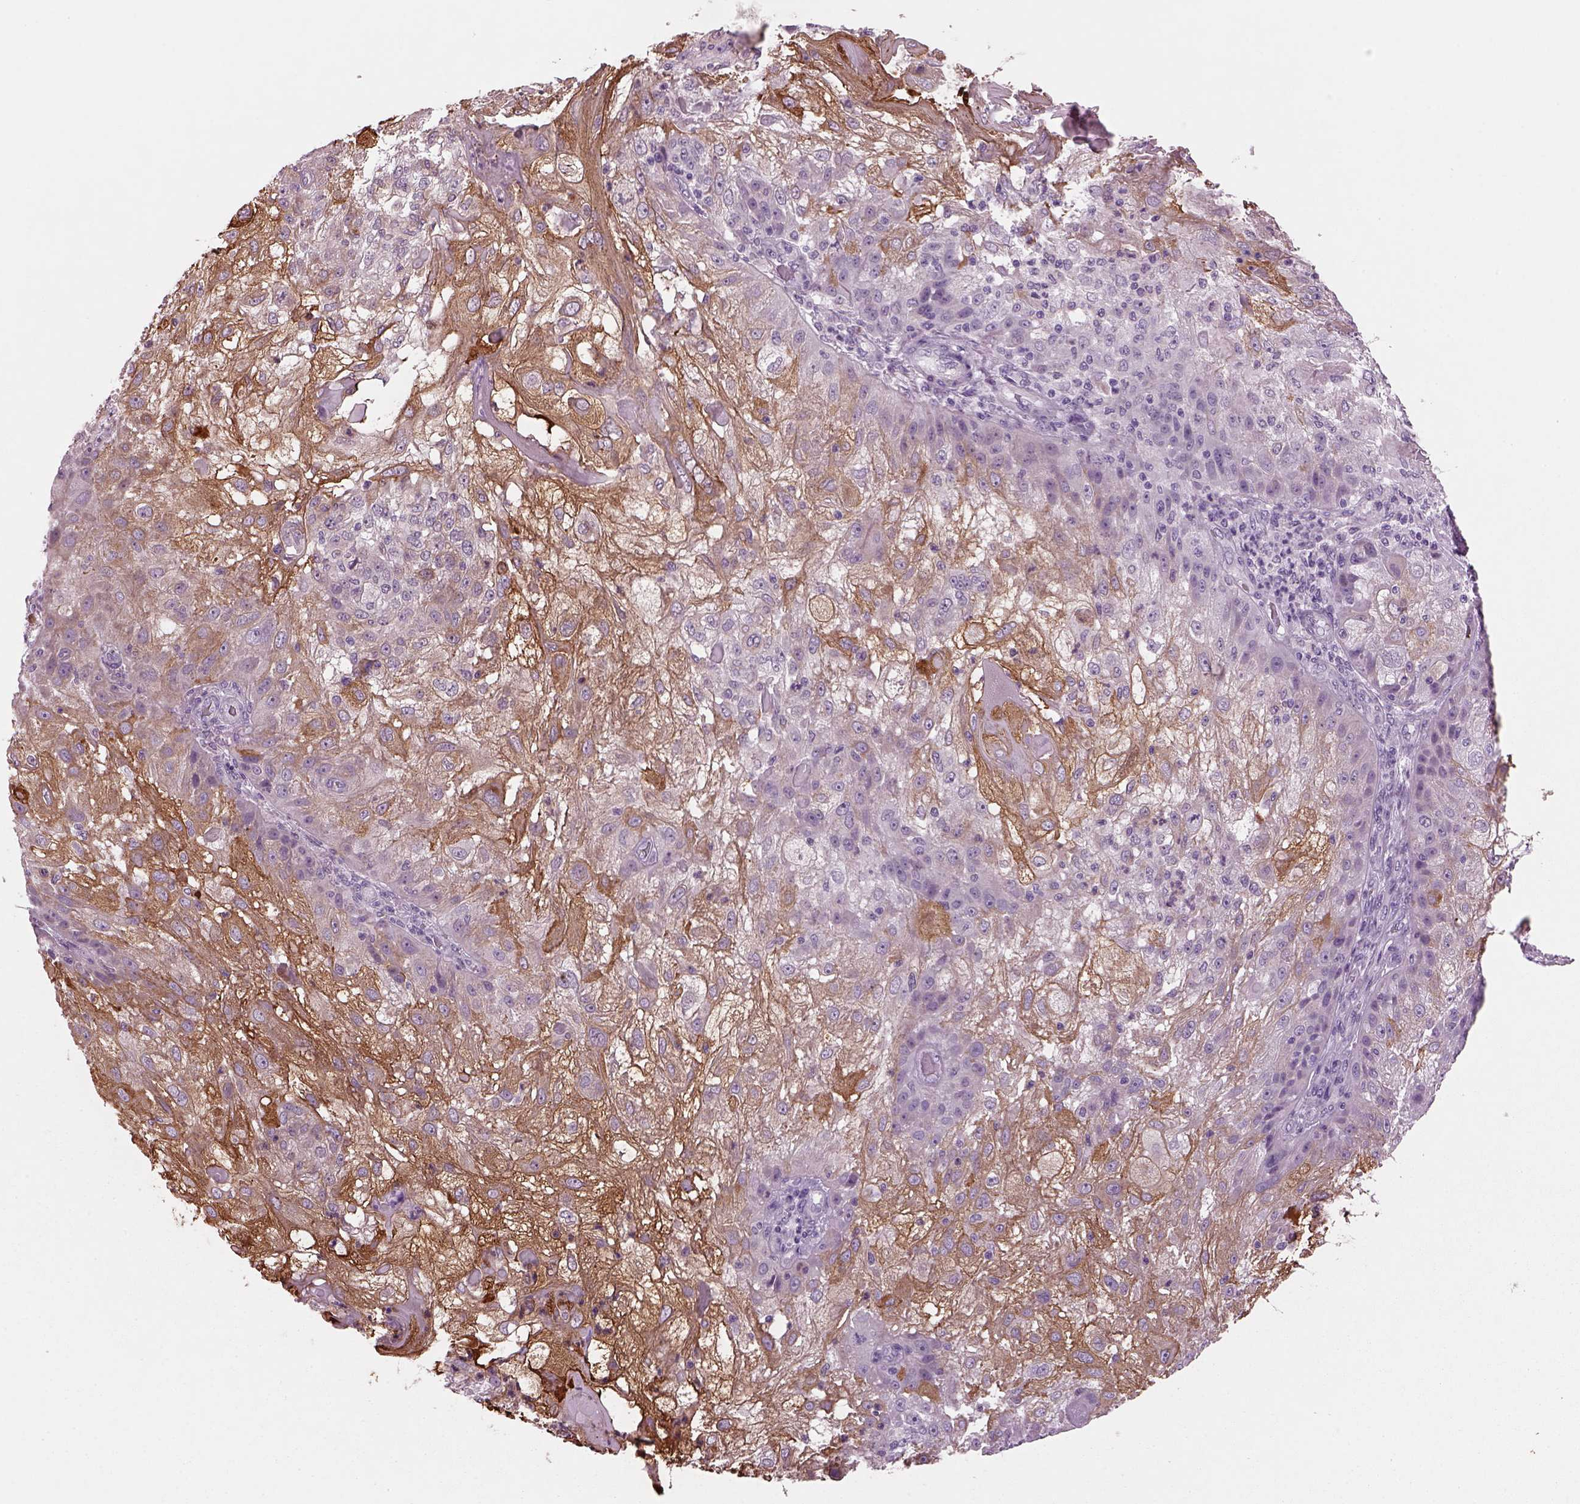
{"staining": {"intensity": "moderate", "quantity": "25%-75%", "location": "cytoplasmic/membranous"}, "tissue": "skin cancer", "cell_type": "Tumor cells", "image_type": "cancer", "snomed": [{"axis": "morphology", "description": "Normal tissue, NOS"}, {"axis": "morphology", "description": "Squamous cell carcinoma, NOS"}, {"axis": "topography", "description": "Skin"}], "caption": "This is a micrograph of IHC staining of skin cancer, which shows moderate positivity in the cytoplasmic/membranous of tumor cells.", "gene": "PRR9", "patient": {"sex": "female", "age": 83}}